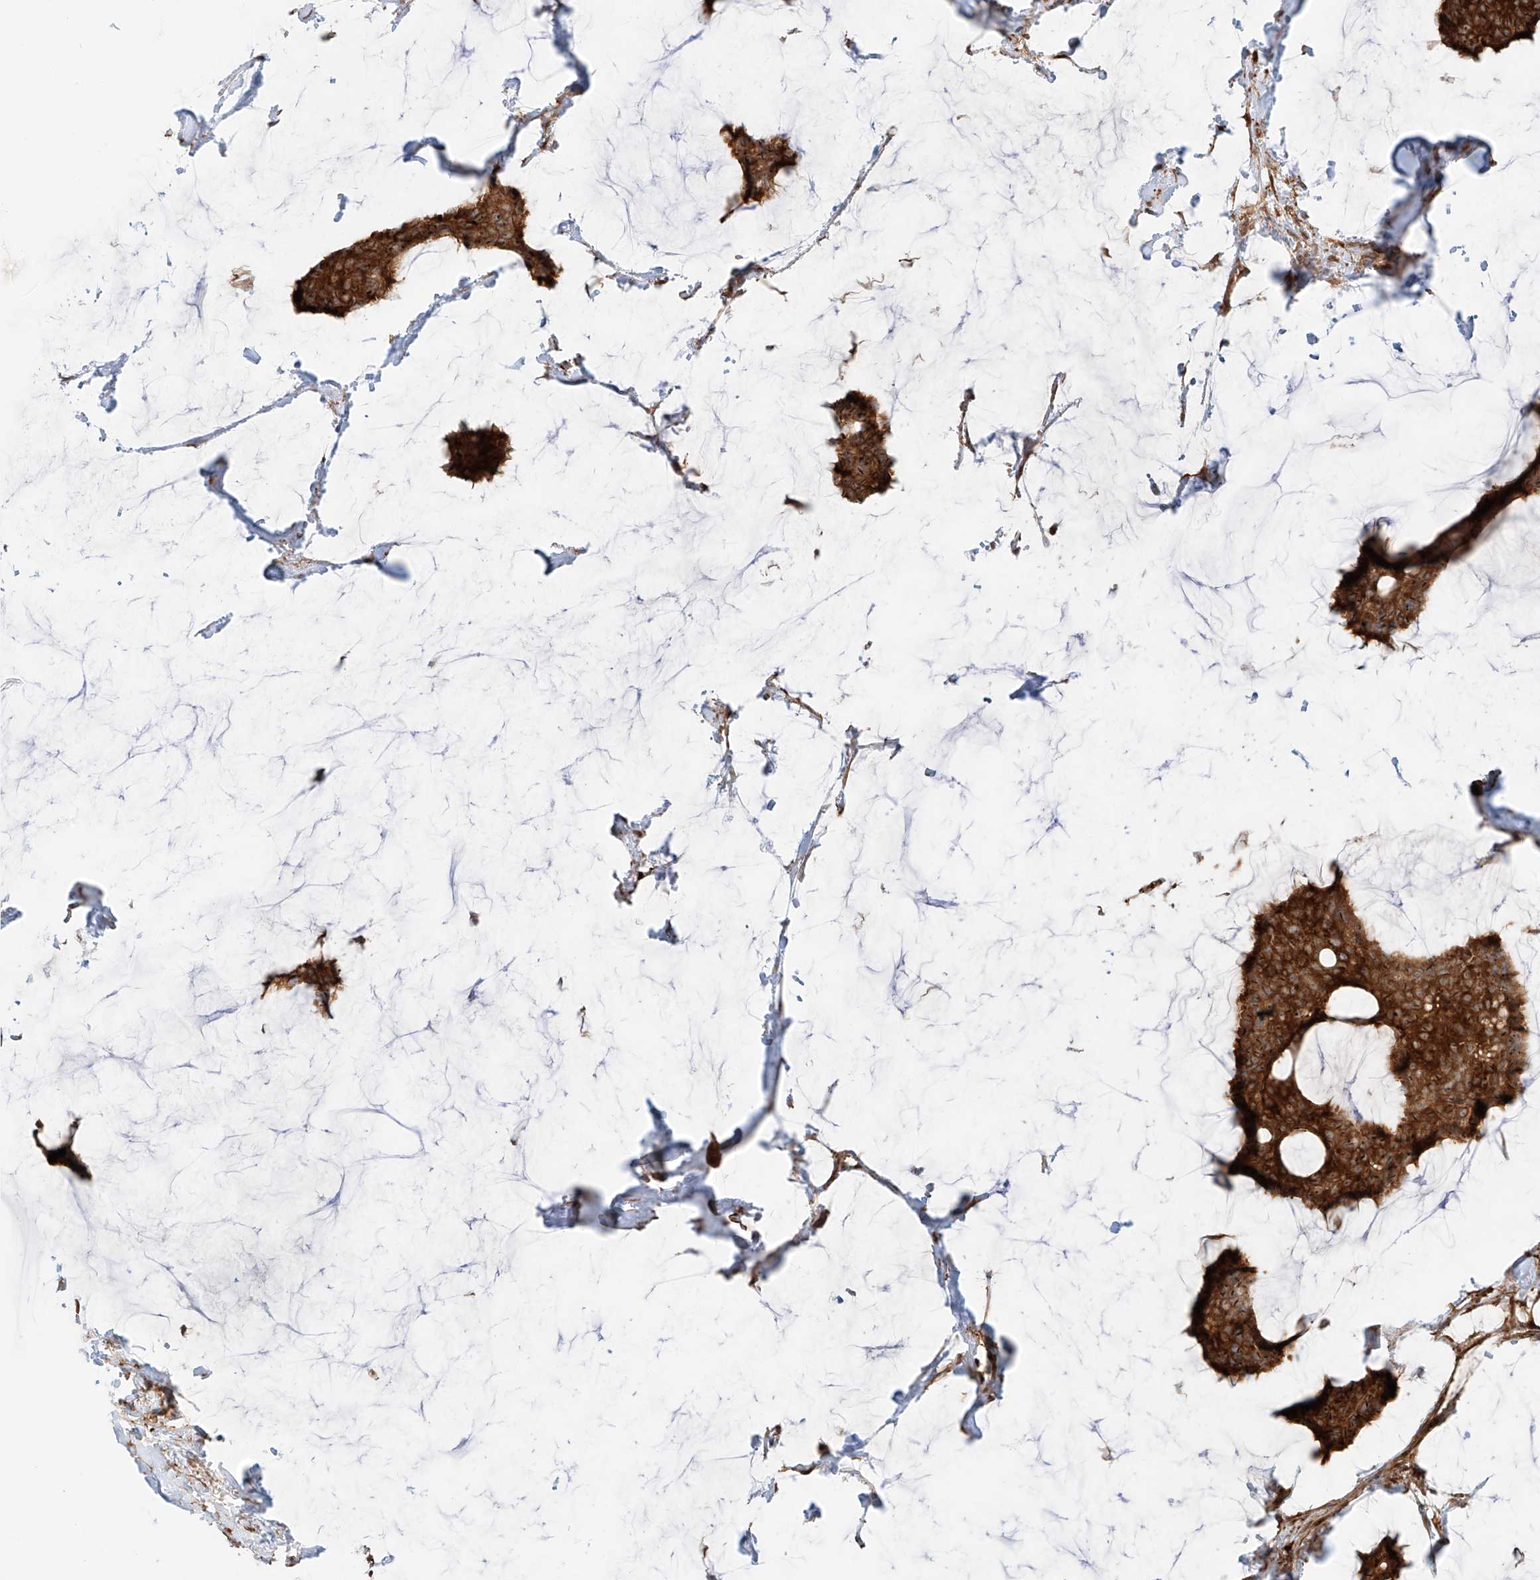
{"staining": {"intensity": "strong", "quantity": ">75%", "location": "cytoplasmic/membranous"}, "tissue": "breast cancer", "cell_type": "Tumor cells", "image_type": "cancer", "snomed": [{"axis": "morphology", "description": "Duct carcinoma"}, {"axis": "topography", "description": "Breast"}], "caption": "Protein staining exhibits strong cytoplasmic/membranous staining in about >75% of tumor cells in breast cancer. (DAB (3,3'-diaminobenzidine) IHC with brightfield microscopy, high magnification).", "gene": "SNX9", "patient": {"sex": "female", "age": 93}}